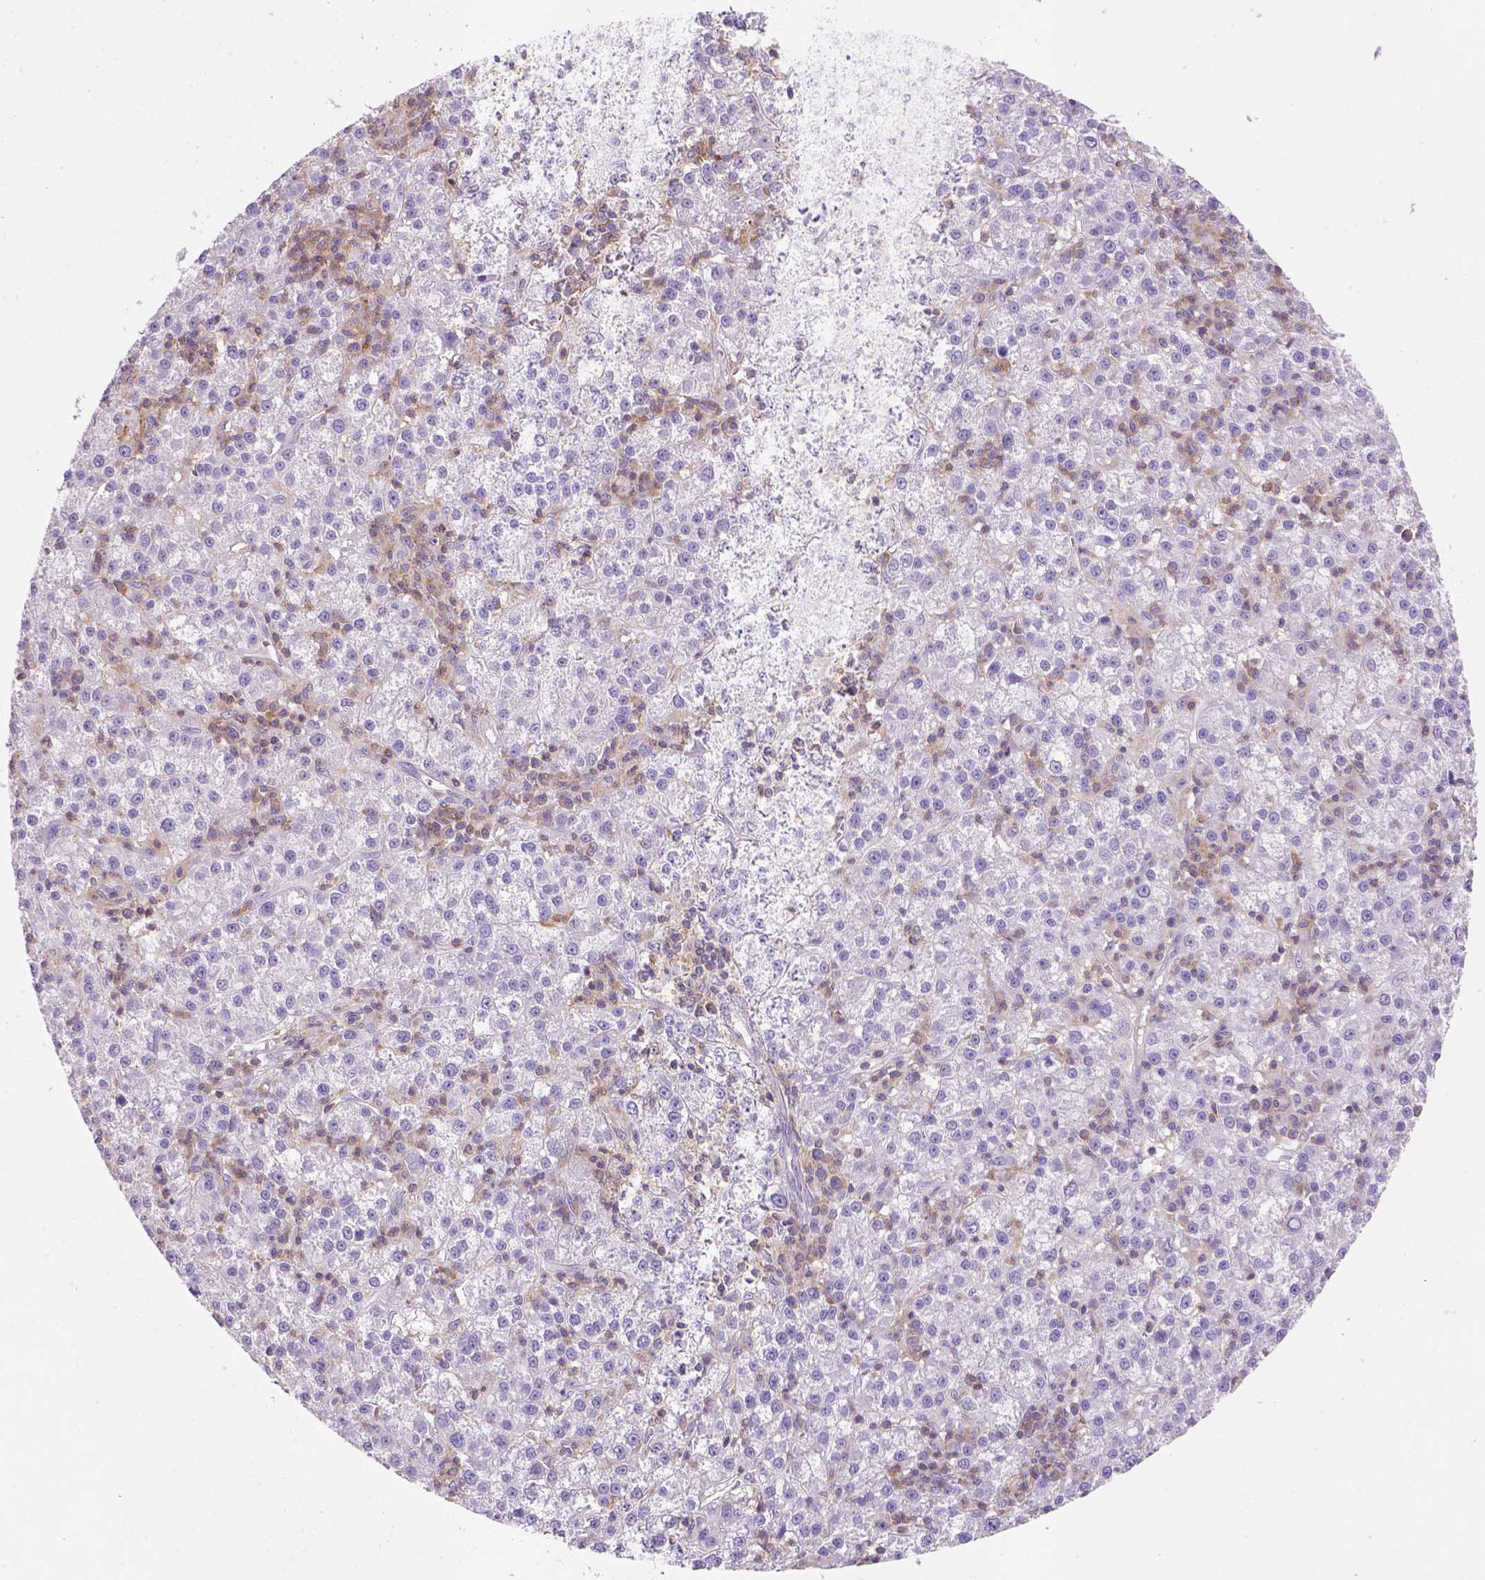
{"staining": {"intensity": "negative", "quantity": "none", "location": "none"}, "tissue": "liver cancer", "cell_type": "Tumor cells", "image_type": "cancer", "snomed": [{"axis": "morphology", "description": "Carcinoma, Hepatocellular, NOS"}, {"axis": "topography", "description": "Liver"}], "caption": "Tumor cells show no significant positivity in liver cancer. (Brightfield microscopy of DAB (3,3'-diaminobenzidine) IHC at high magnification).", "gene": "INPP5D", "patient": {"sex": "female", "age": 60}}